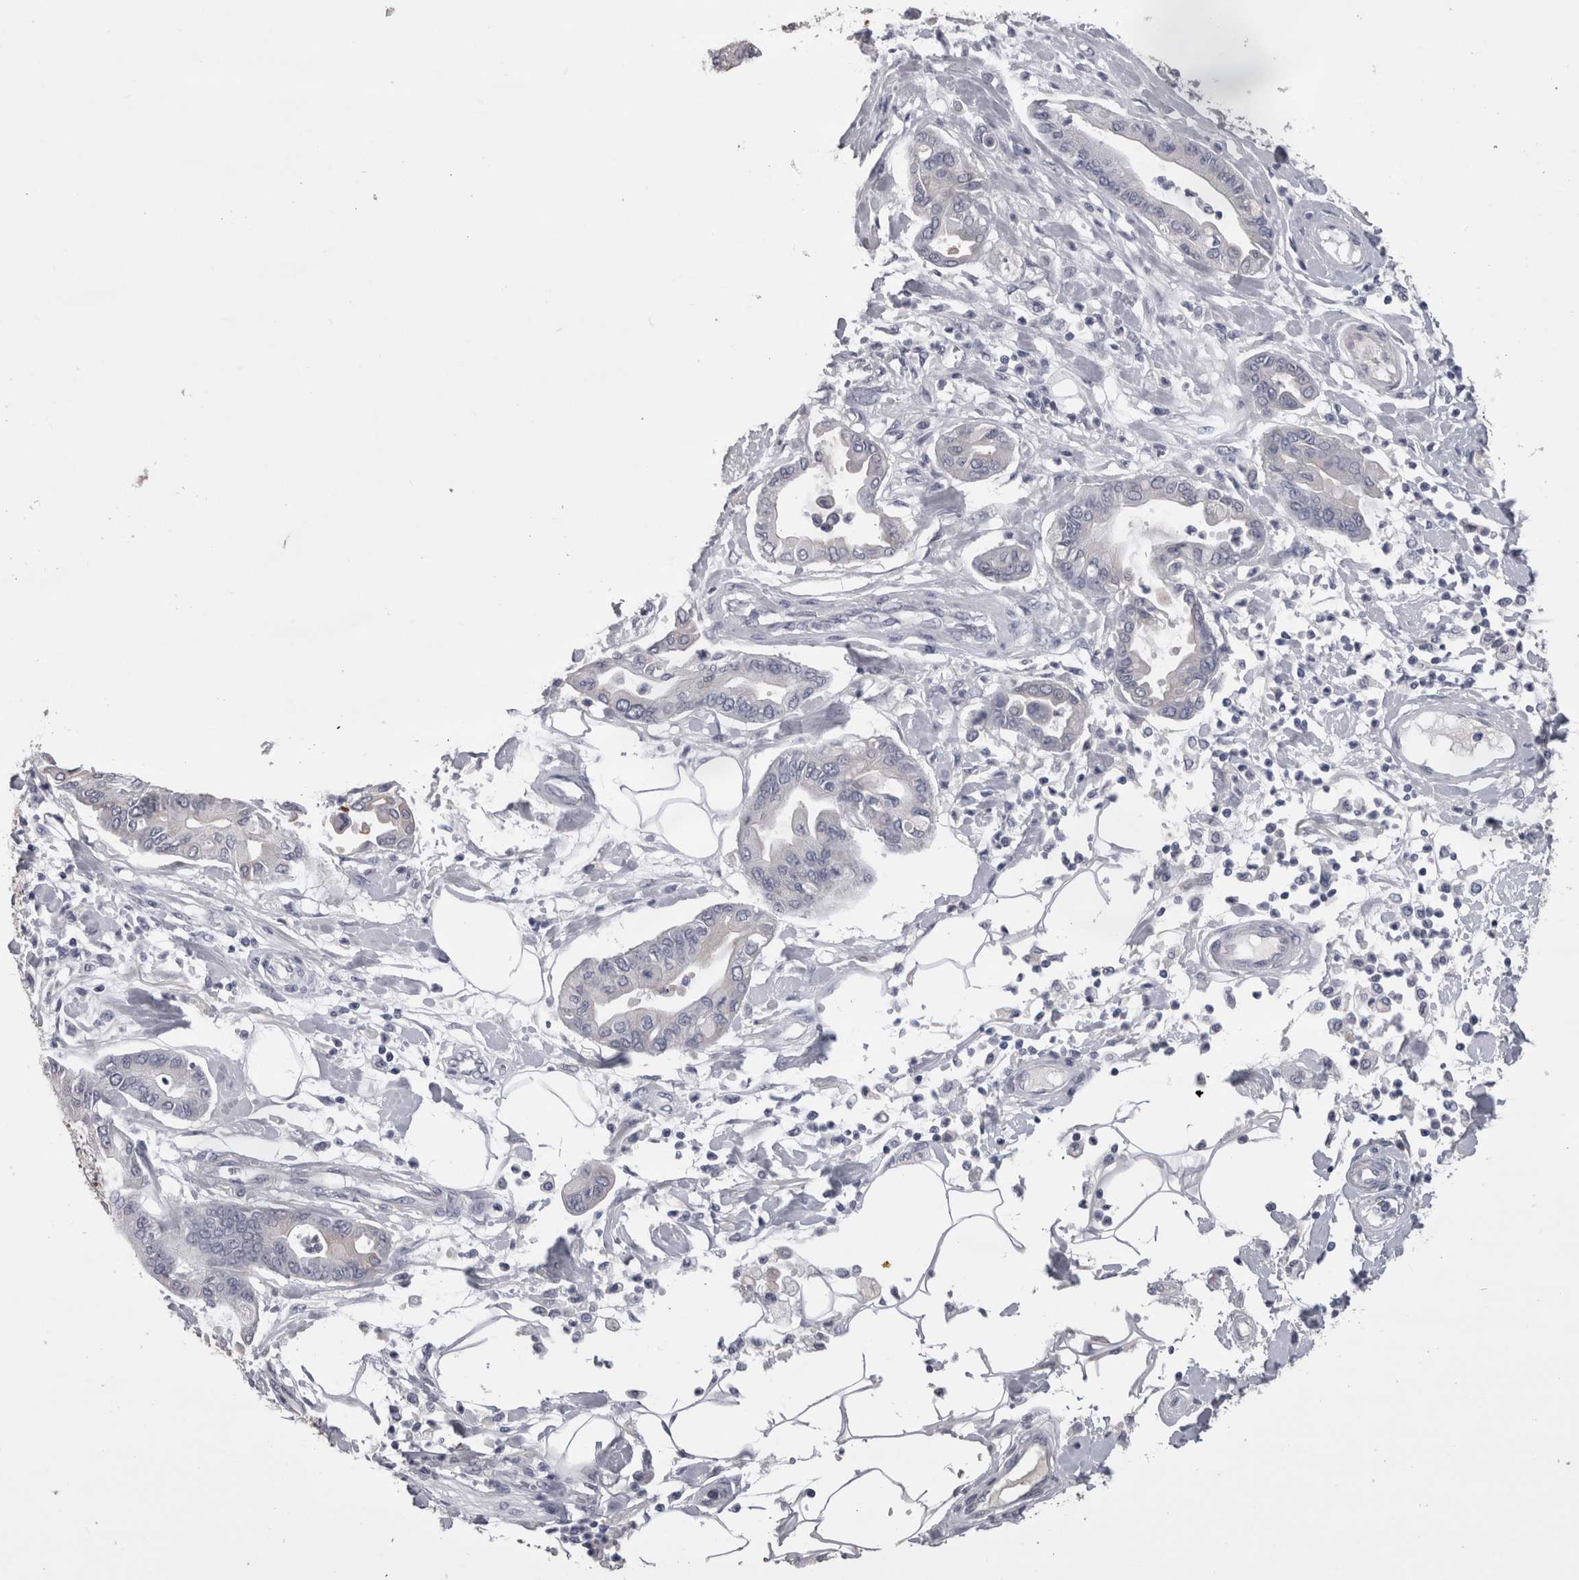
{"staining": {"intensity": "negative", "quantity": "none", "location": "none"}, "tissue": "pancreatic cancer", "cell_type": "Tumor cells", "image_type": "cancer", "snomed": [{"axis": "morphology", "description": "Adenocarcinoma, NOS"}, {"axis": "morphology", "description": "Adenocarcinoma, metastatic, NOS"}, {"axis": "topography", "description": "Lymph node"}, {"axis": "topography", "description": "Pancreas"}, {"axis": "topography", "description": "Duodenum"}], "caption": "The immunohistochemistry histopathology image has no significant positivity in tumor cells of pancreatic cancer tissue.", "gene": "CDHR5", "patient": {"sex": "female", "age": 64}}